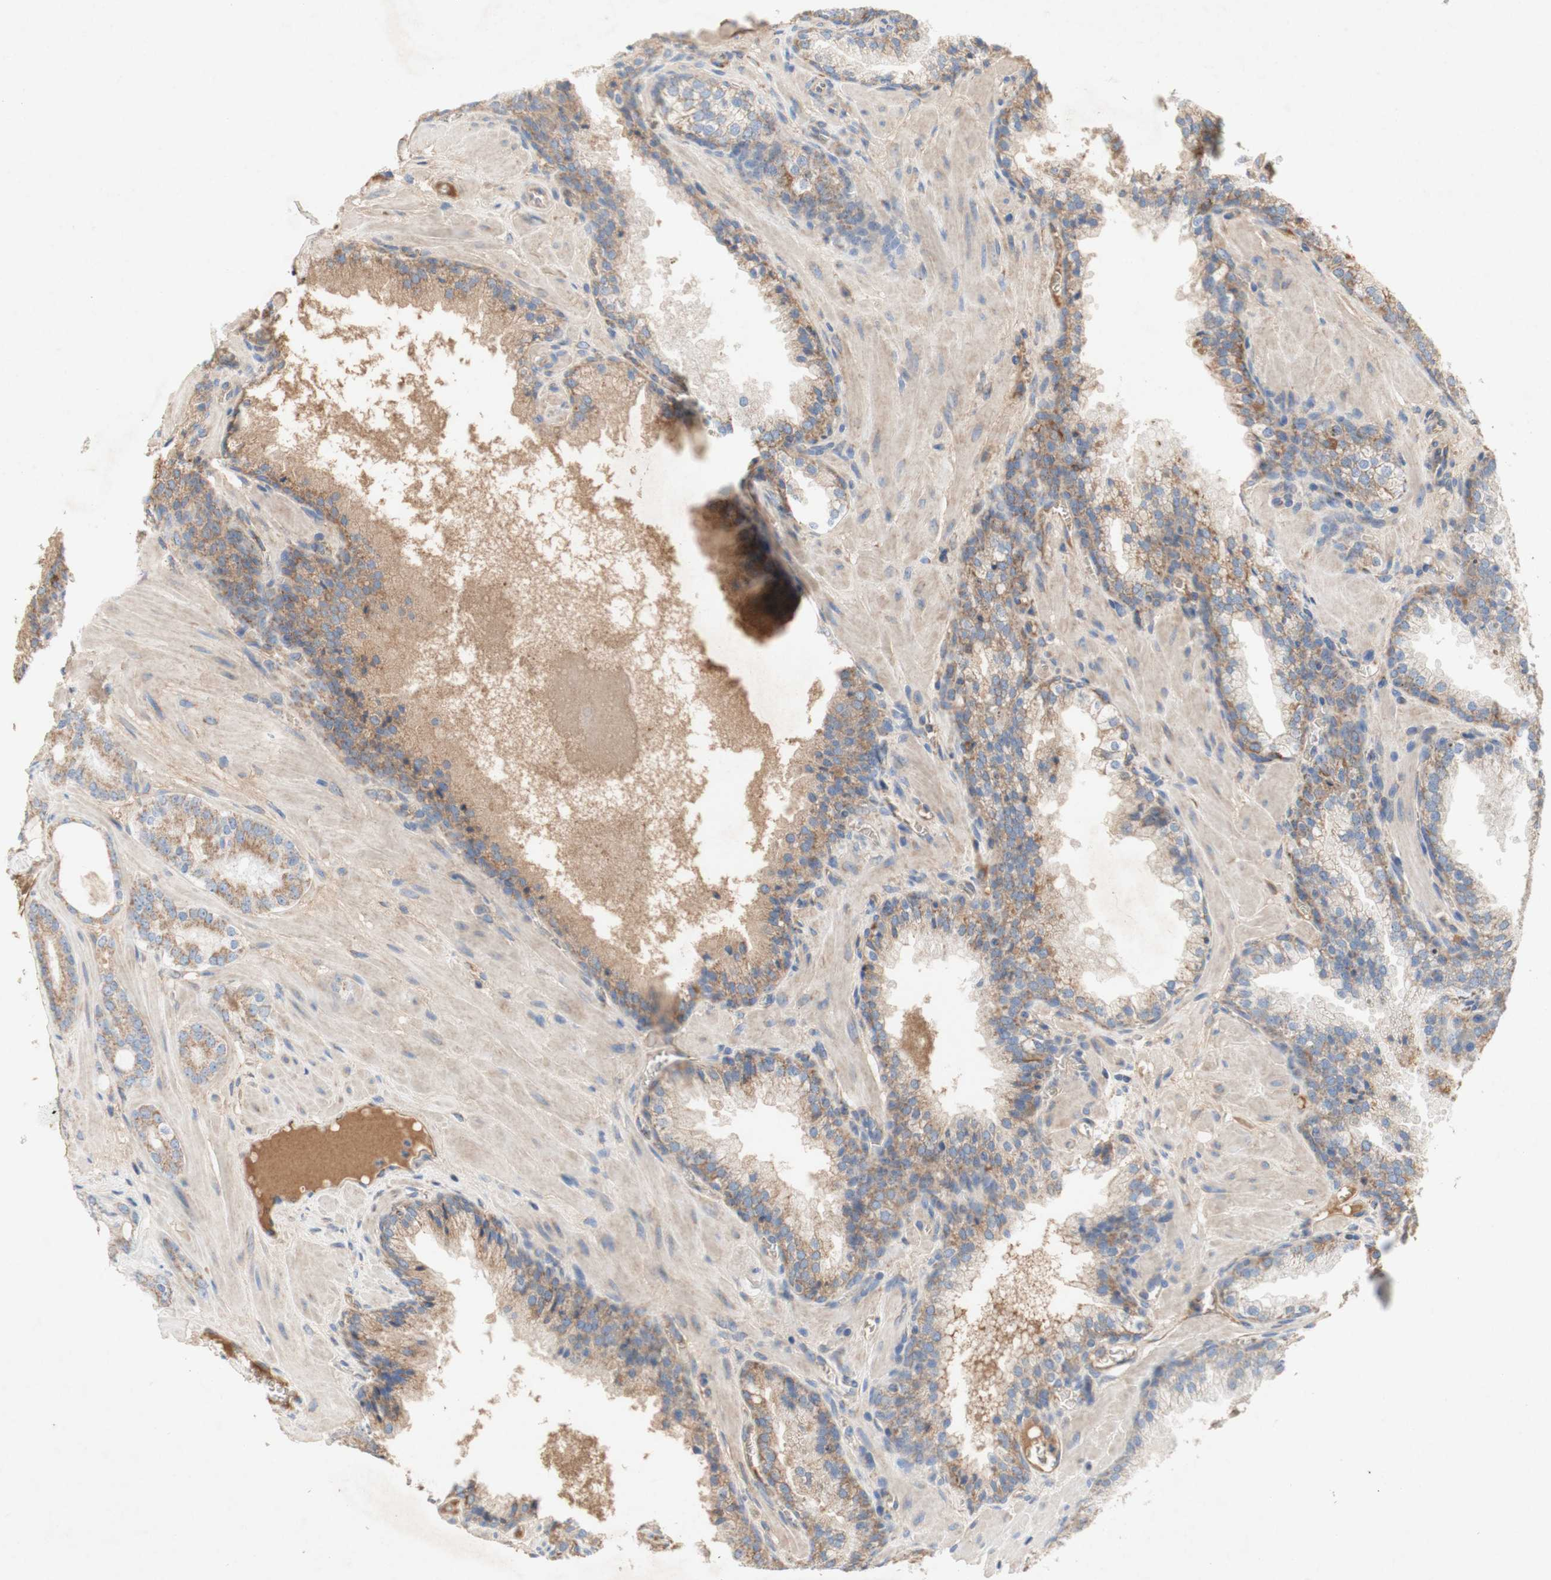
{"staining": {"intensity": "moderate", "quantity": ">75%", "location": "cytoplasmic/membranous"}, "tissue": "prostate cancer", "cell_type": "Tumor cells", "image_type": "cancer", "snomed": [{"axis": "morphology", "description": "Adenocarcinoma, Low grade"}, {"axis": "topography", "description": "Prostate"}], "caption": "Protein expression analysis of adenocarcinoma (low-grade) (prostate) demonstrates moderate cytoplasmic/membranous expression in about >75% of tumor cells.", "gene": "SDHB", "patient": {"sex": "male", "age": 63}}